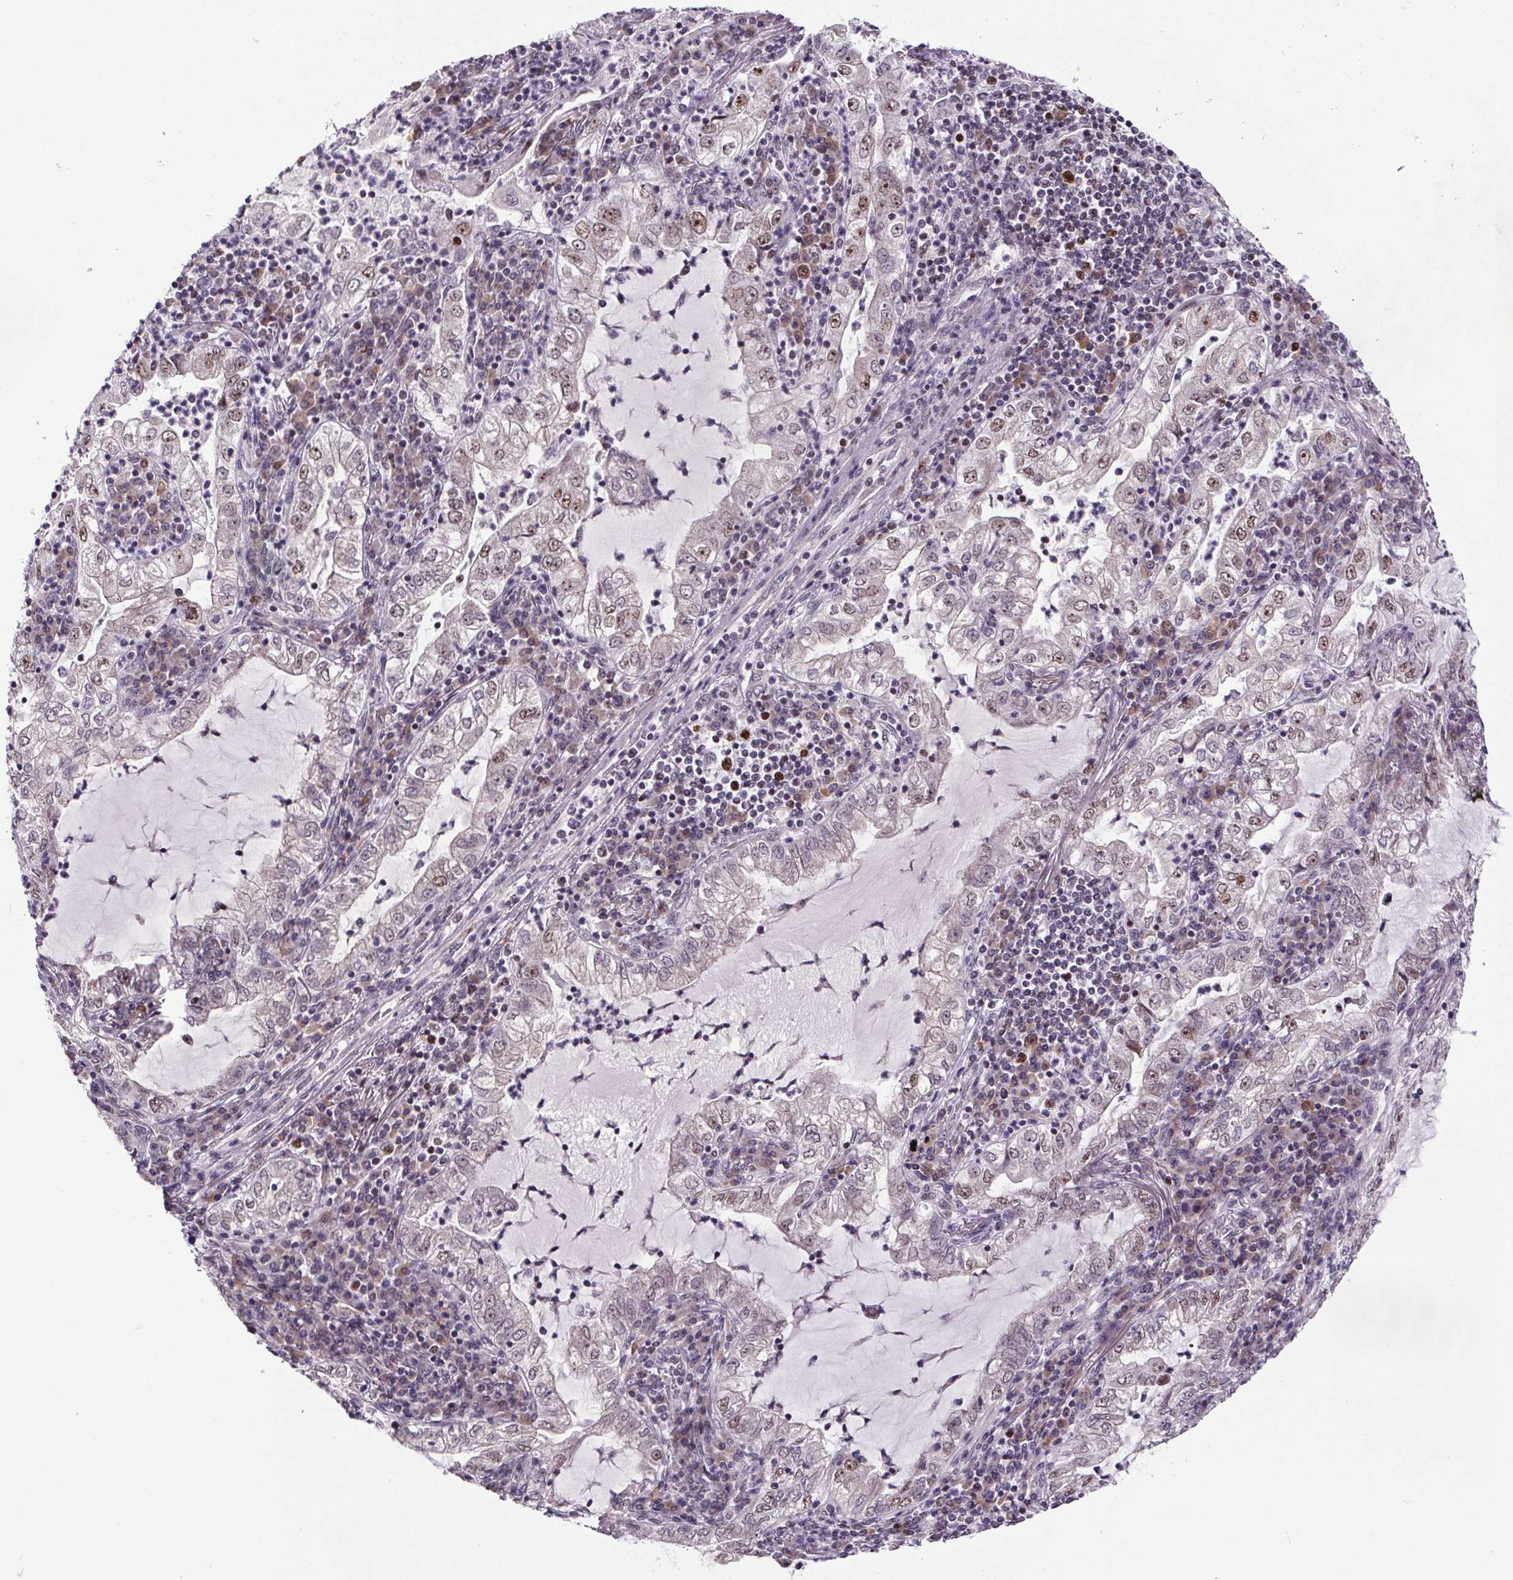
{"staining": {"intensity": "moderate", "quantity": "25%-75%", "location": "nuclear"}, "tissue": "lung cancer", "cell_type": "Tumor cells", "image_type": "cancer", "snomed": [{"axis": "morphology", "description": "Adenocarcinoma, NOS"}, {"axis": "topography", "description": "Lung"}], "caption": "High-power microscopy captured an immunohistochemistry (IHC) micrograph of lung cancer, revealing moderate nuclear expression in approximately 25%-75% of tumor cells.", "gene": "ATMIN", "patient": {"sex": "female", "age": 73}}